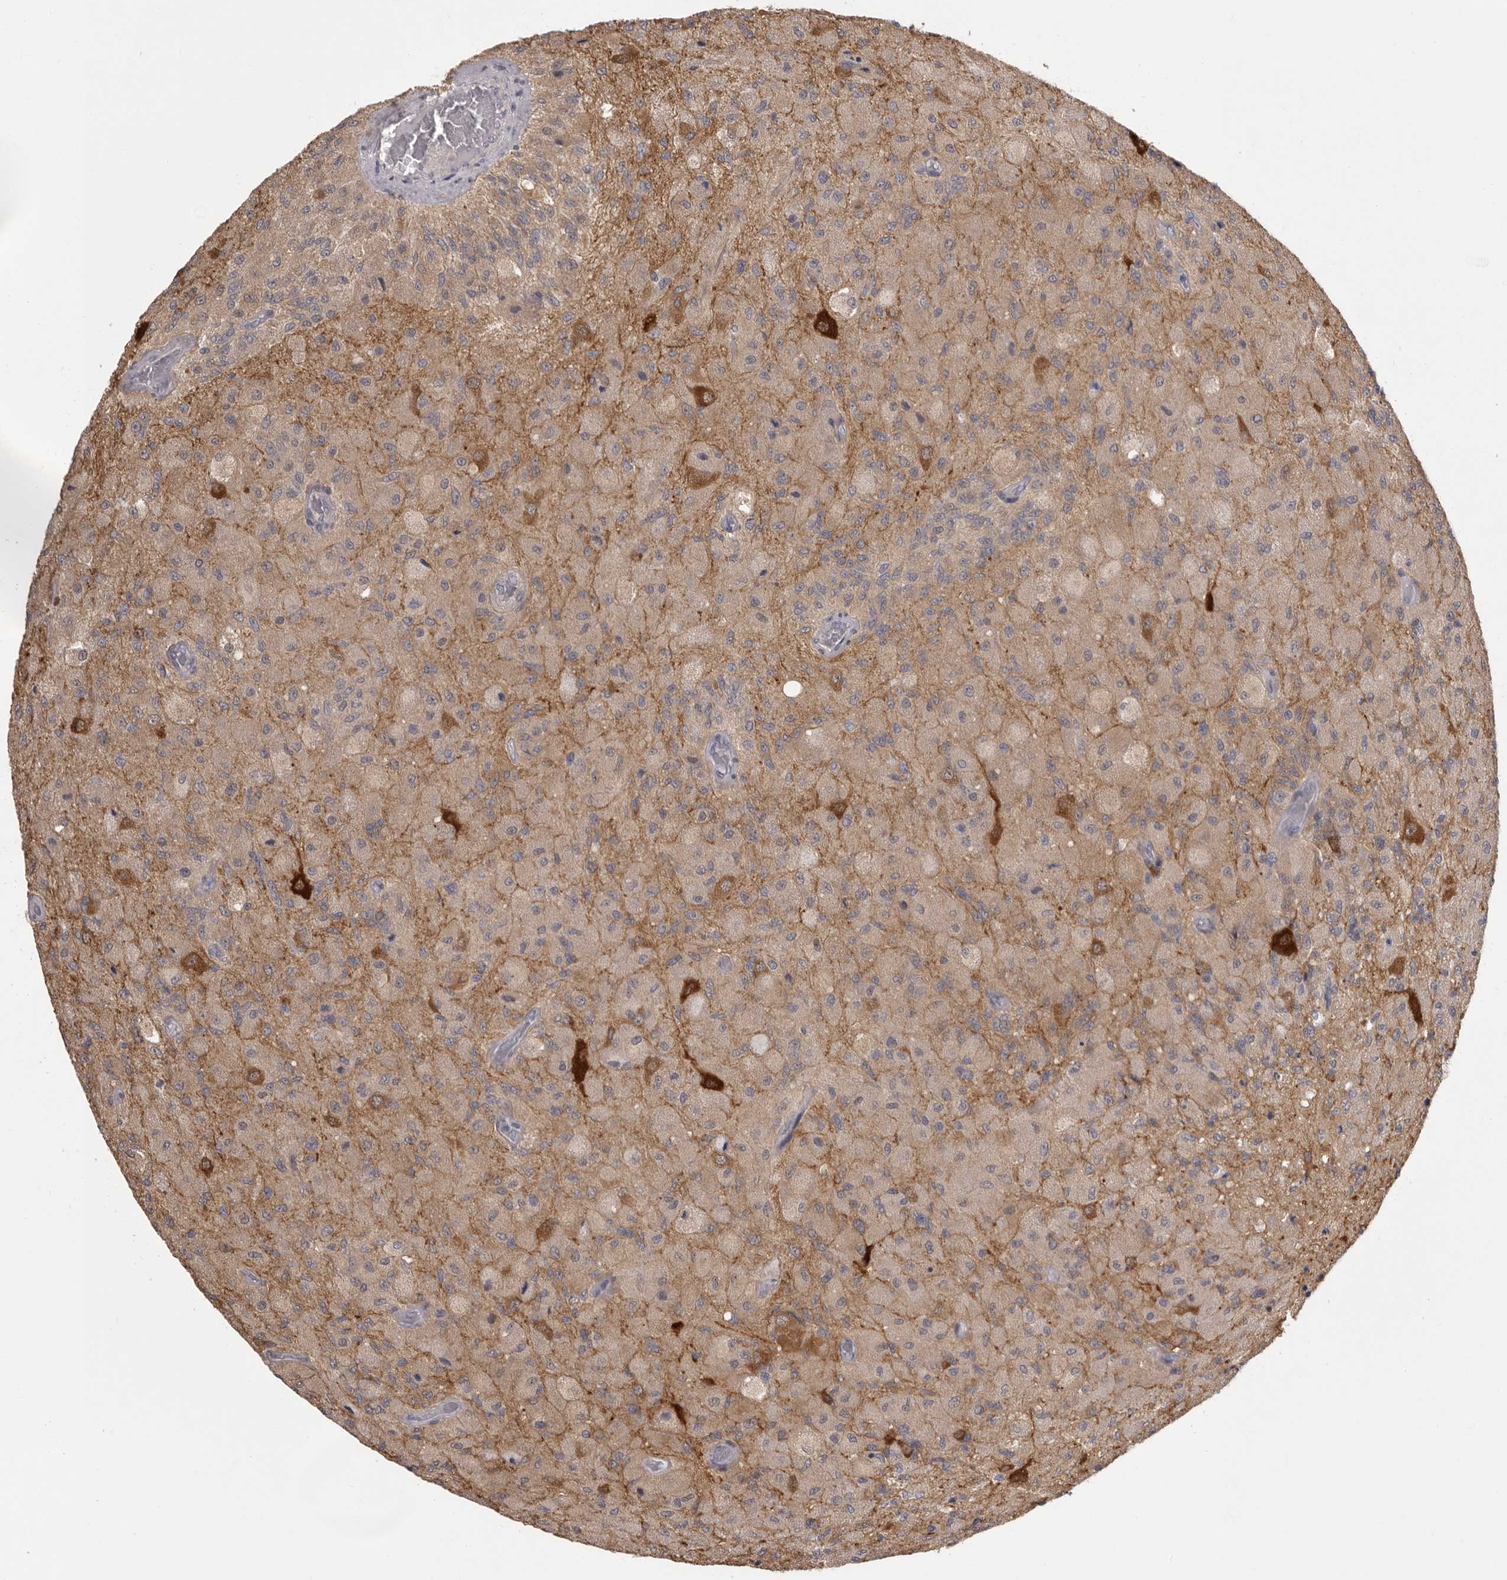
{"staining": {"intensity": "weak", "quantity": "<25%", "location": "cytoplasmic/membranous"}, "tissue": "glioma", "cell_type": "Tumor cells", "image_type": "cancer", "snomed": [{"axis": "morphology", "description": "Normal tissue, NOS"}, {"axis": "morphology", "description": "Glioma, malignant, High grade"}, {"axis": "topography", "description": "Cerebral cortex"}], "caption": "This image is of malignant glioma (high-grade) stained with immunohistochemistry (IHC) to label a protein in brown with the nuclei are counter-stained blue. There is no expression in tumor cells.", "gene": "MDH1", "patient": {"sex": "male", "age": 77}}